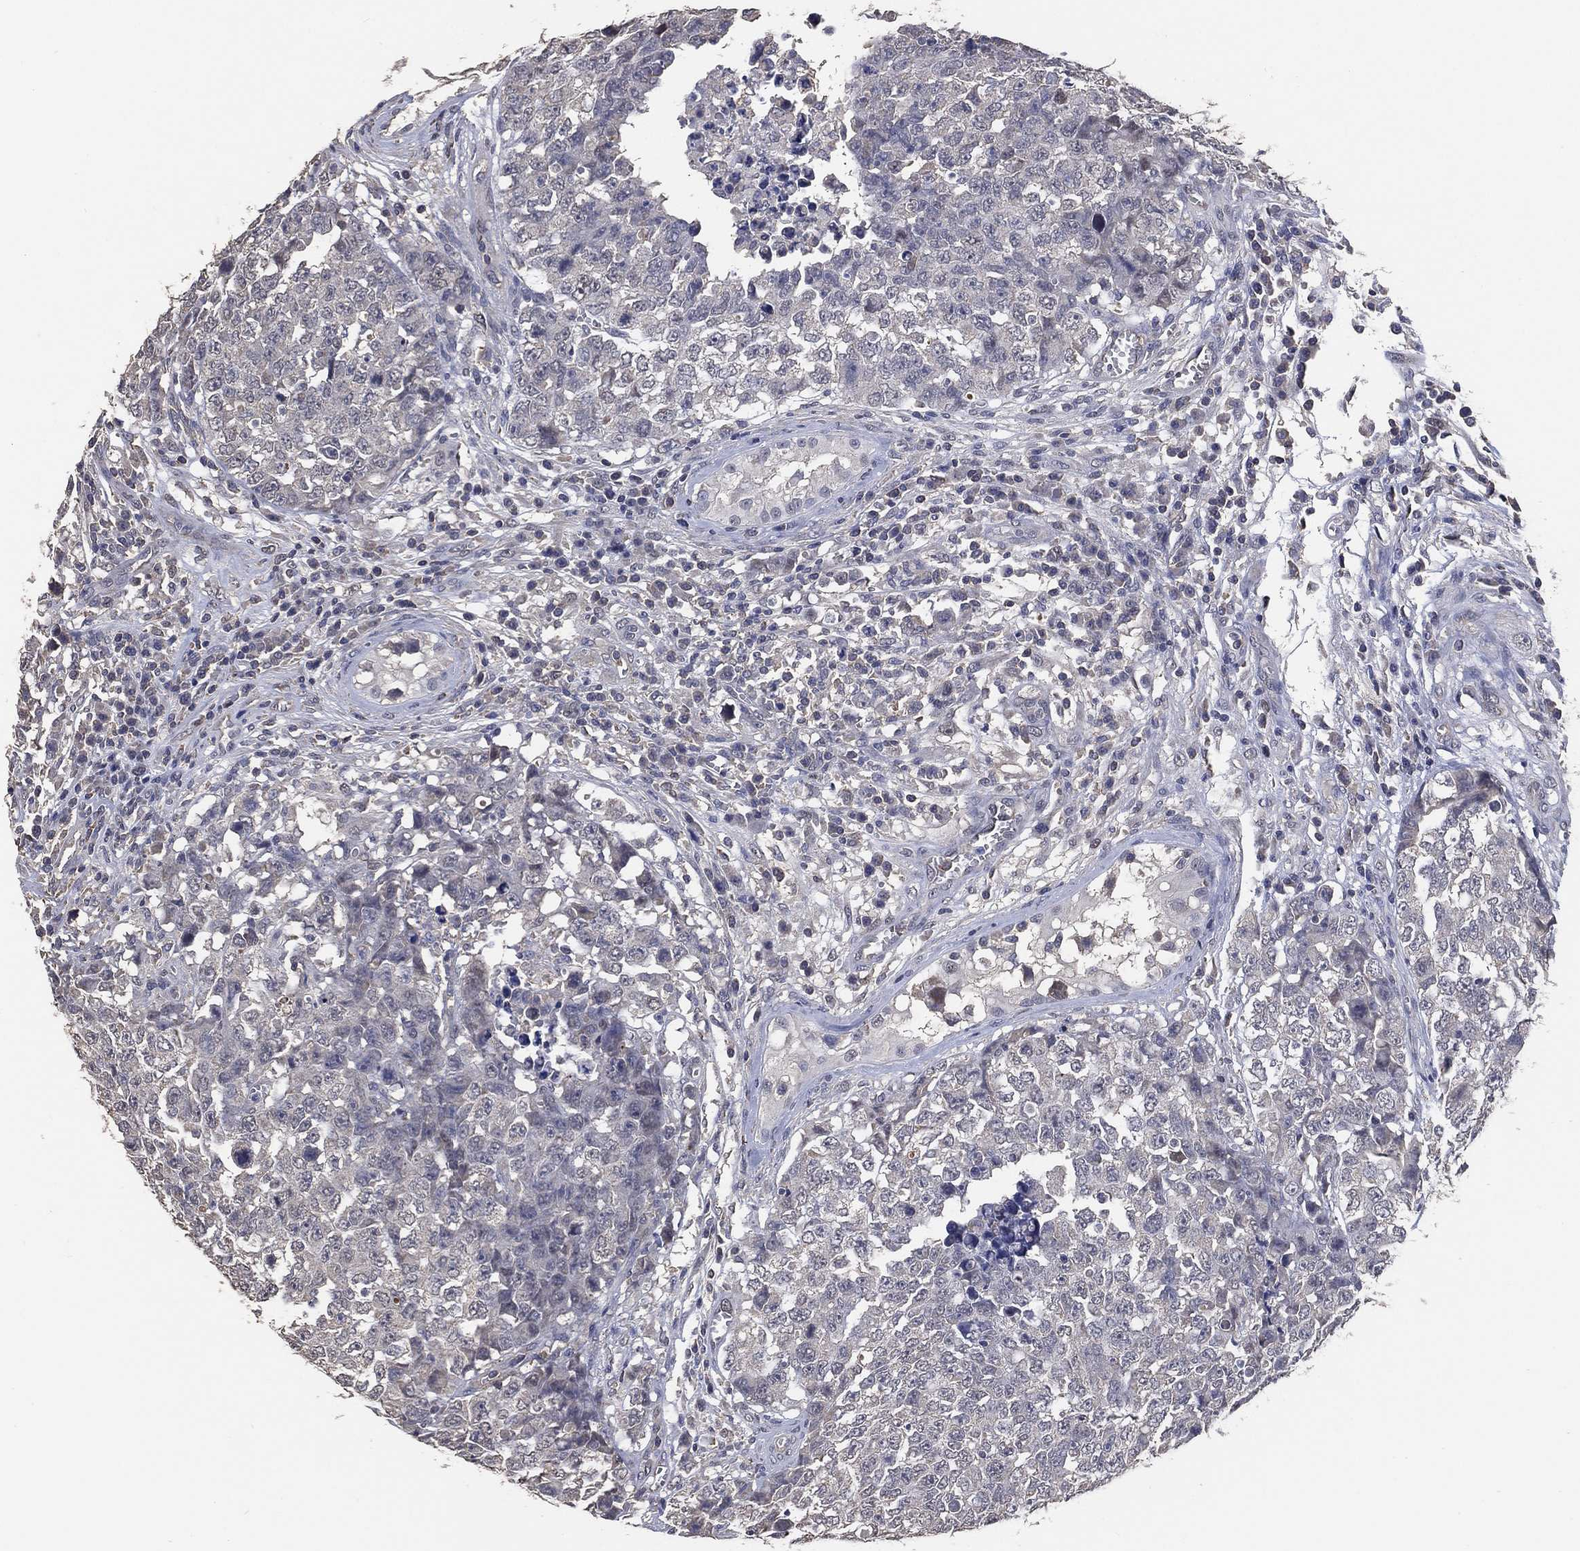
{"staining": {"intensity": "negative", "quantity": "none", "location": "none"}, "tissue": "testis cancer", "cell_type": "Tumor cells", "image_type": "cancer", "snomed": [{"axis": "morphology", "description": "Carcinoma, Embryonal, NOS"}, {"axis": "topography", "description": "Testis"}], "caption": "Immunohistochemical staining of human testis embryonal carcinoma reveals no significant positivity in tumor cells.", "gene": "KLK5", "patient": {"sex": "male", "age": 23}}